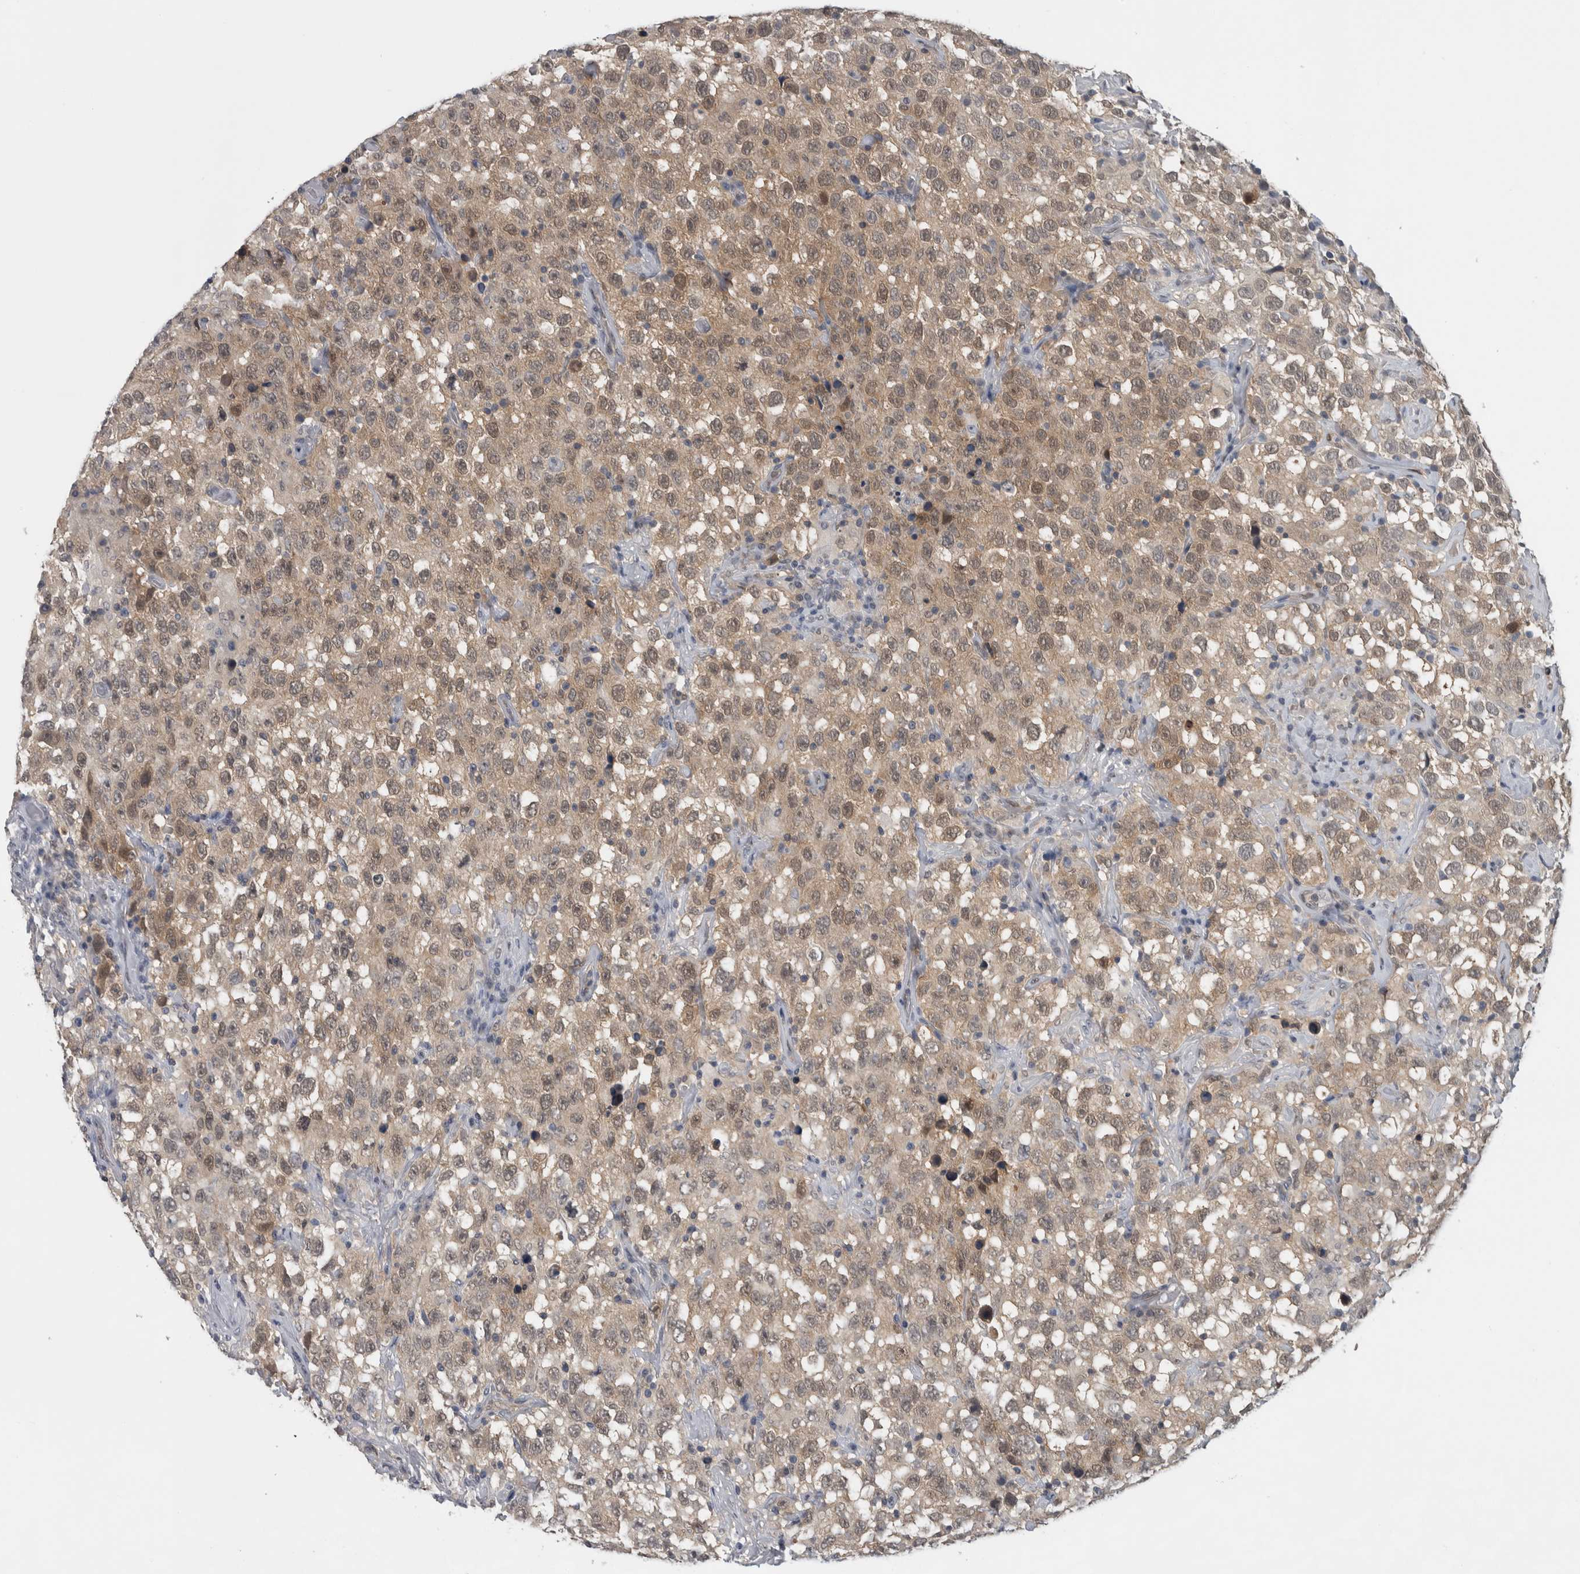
{"staining": {"intensity": "weak", "quantity": "25%-75%", "location": "cytoplasmic/membranous,nuclear"}, "tissue": "testis cancer", "cell_type": "Tumor cells", "image_type": "cancer", "snomed": [{"axis": "morphology", "description": "Seminoma, NOS"}, {"axis": "topography", "description": "Testis"}], "caption": "Testis seminoma stained with DAB IHC shows low levels of weak cytoplasmic/membranous and nuclear positivity in about 25%-75% of tumor cells. The staining is performed using DAB brown chromogen to label protein expression. The nuclei are counter-stained blue using hematoxylin.", "gene": "NAPRT", "patient": {"sex": "male", "age": 41}}